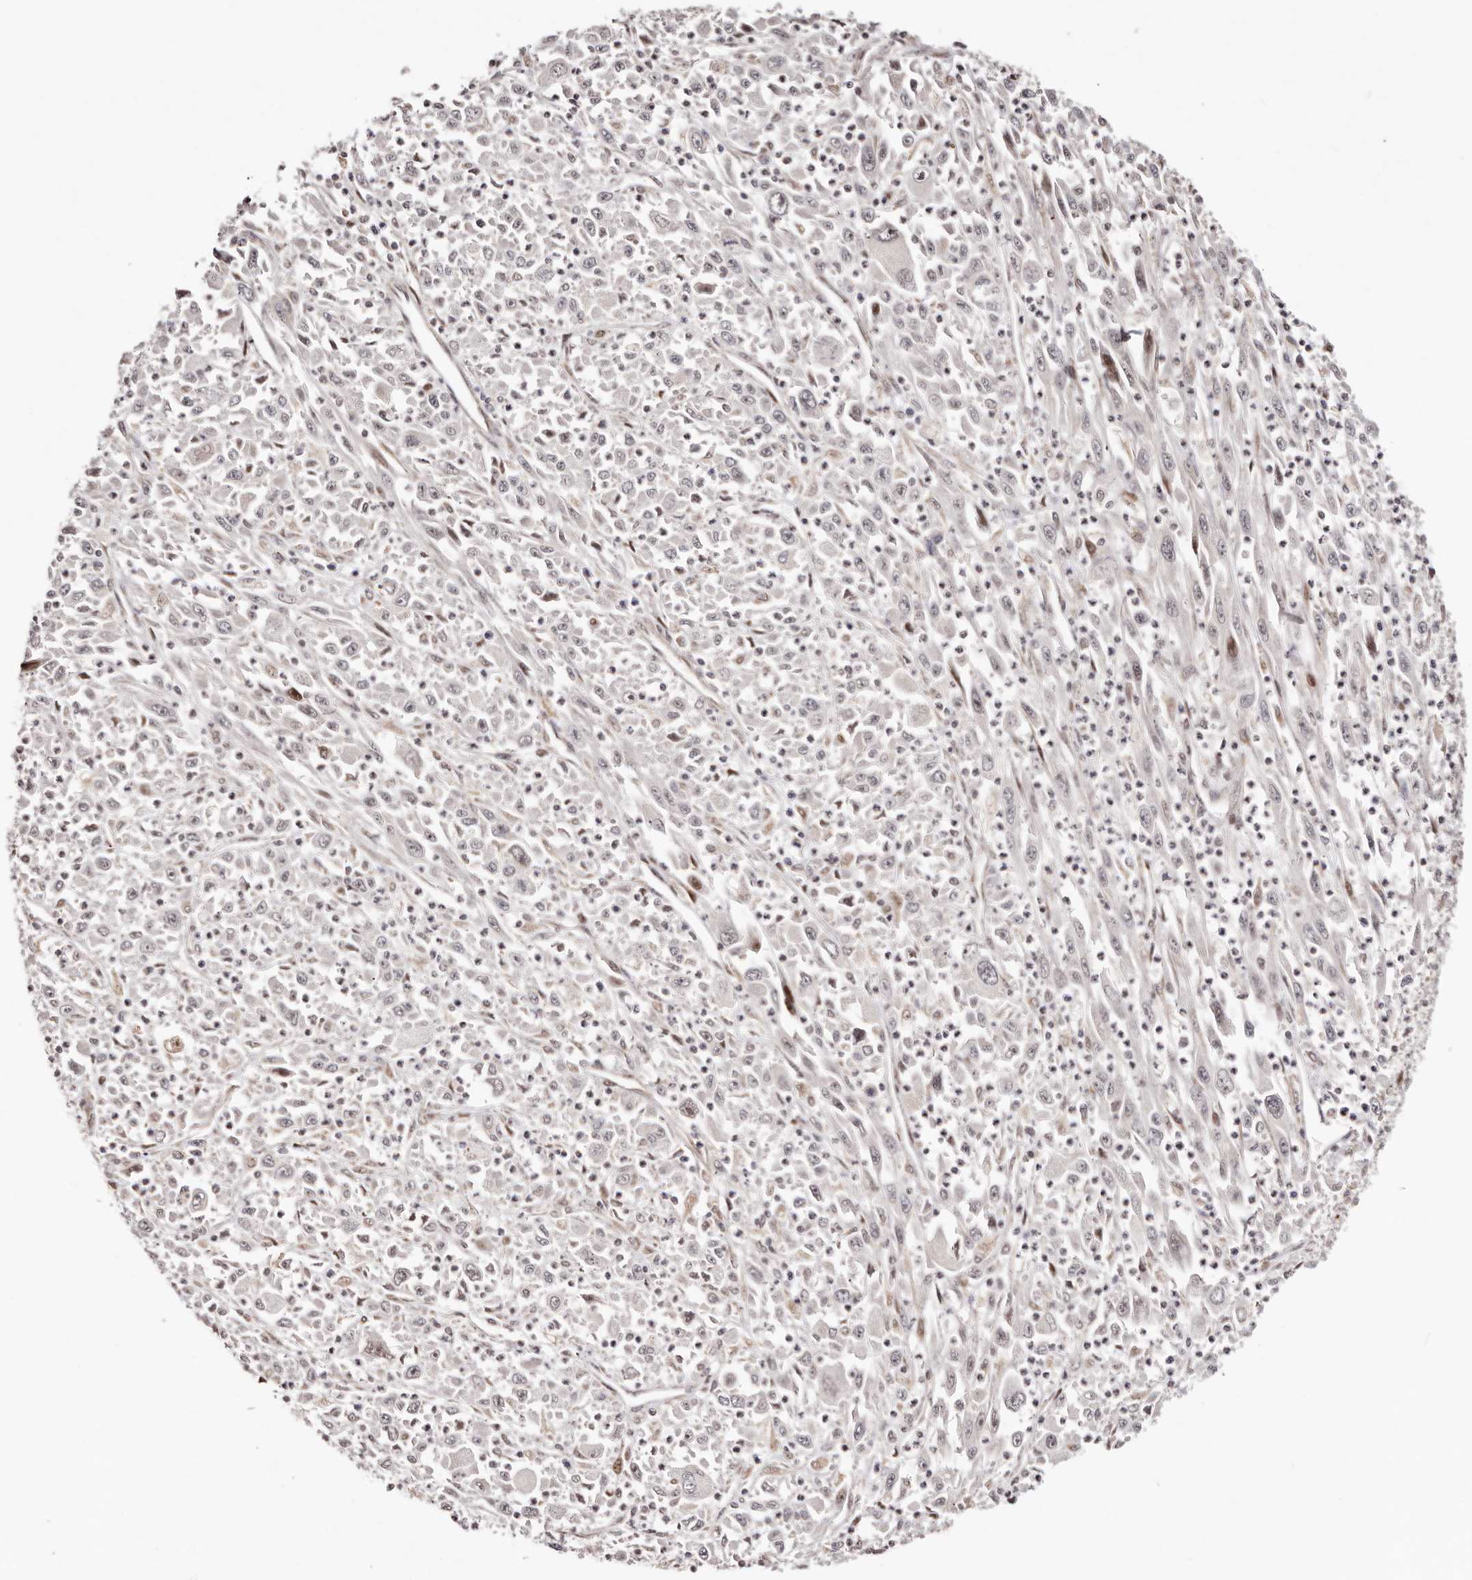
{"staining": {"intensity": "weak", "quantity": "25%-75%", "location": "nuclear"}, "tissue": "melanoma", "cell_type": "Tumor cells", "image_type": "cancer", "snomed": [{"axis": "morphology", "description": "Malignant melanoma, Metastatic site"}, {"axis": "topography", "description": "Skin"}], "caption": "This is an image of IHC staining of melanoma, which shows weak expression in the nuclear of tumor cells.", "gene": "HIVEP3", "patient": {"sex": "female", "age": 56}}